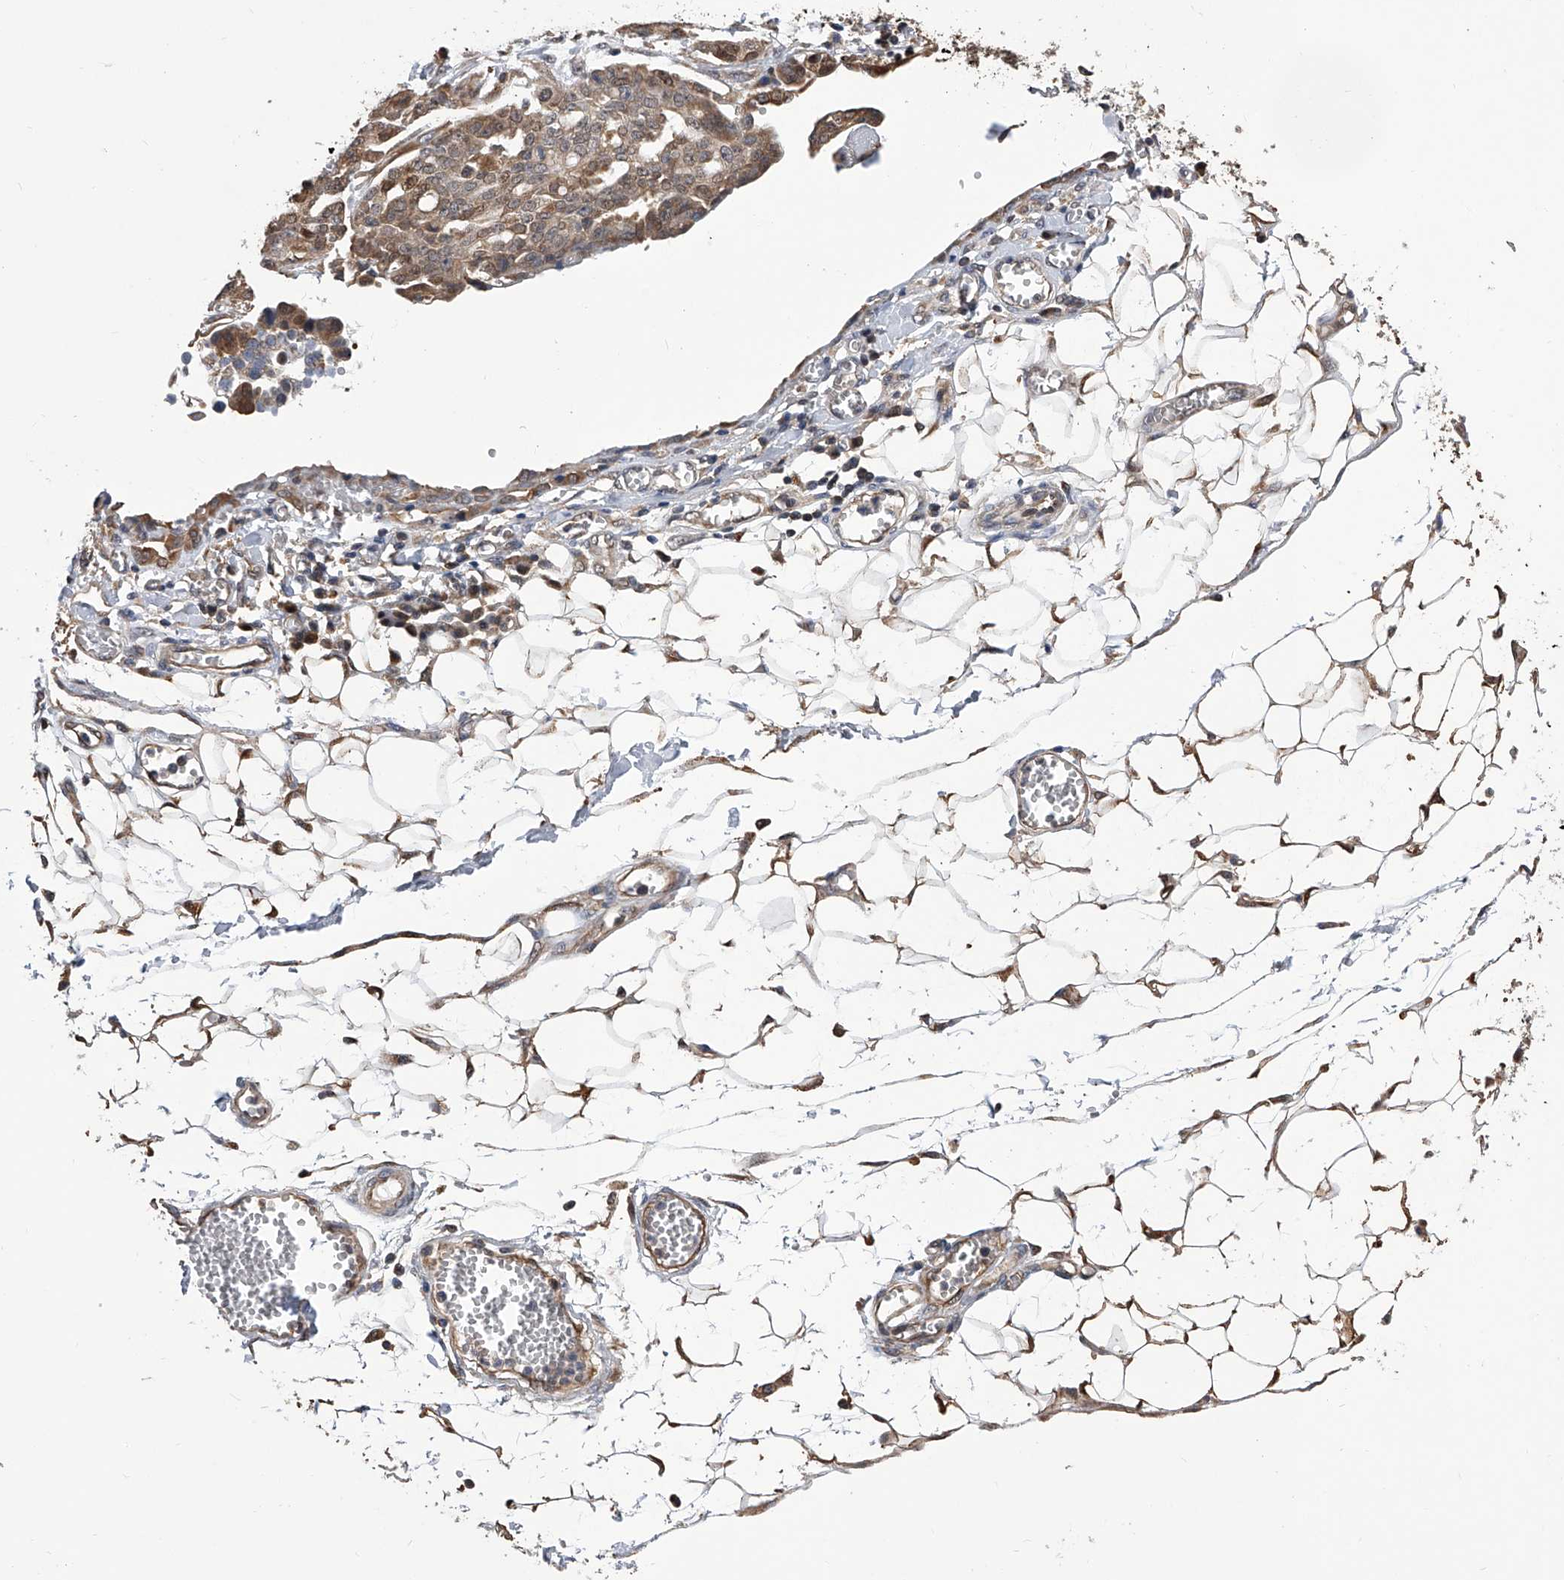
{"staining": {"intensity": "weak", "quantity": ">75%", "location": "cytoplasmic/membranous"}, "tissue": "ovarian cancer", "cell_type": "Tumor cells", "image_type": "cancer", "snomed": [{"axis": "morphology", "description": "Cystadenocarcinoma, serous, NOS"}, {"axis": "topography", "description": "Soft tissue"}, {"axis": "topography", "description": "Ovary"}], "caption": "Immunohistochemistry (DAB) staining of ovarian cancer (serous cystadenocarcinoma) displays weak cytoplasmic/membranous protein expression in approximately >75% of tumor cells.", "gene": "GMDS", "patient": {"sex": "female", "age": 57}}